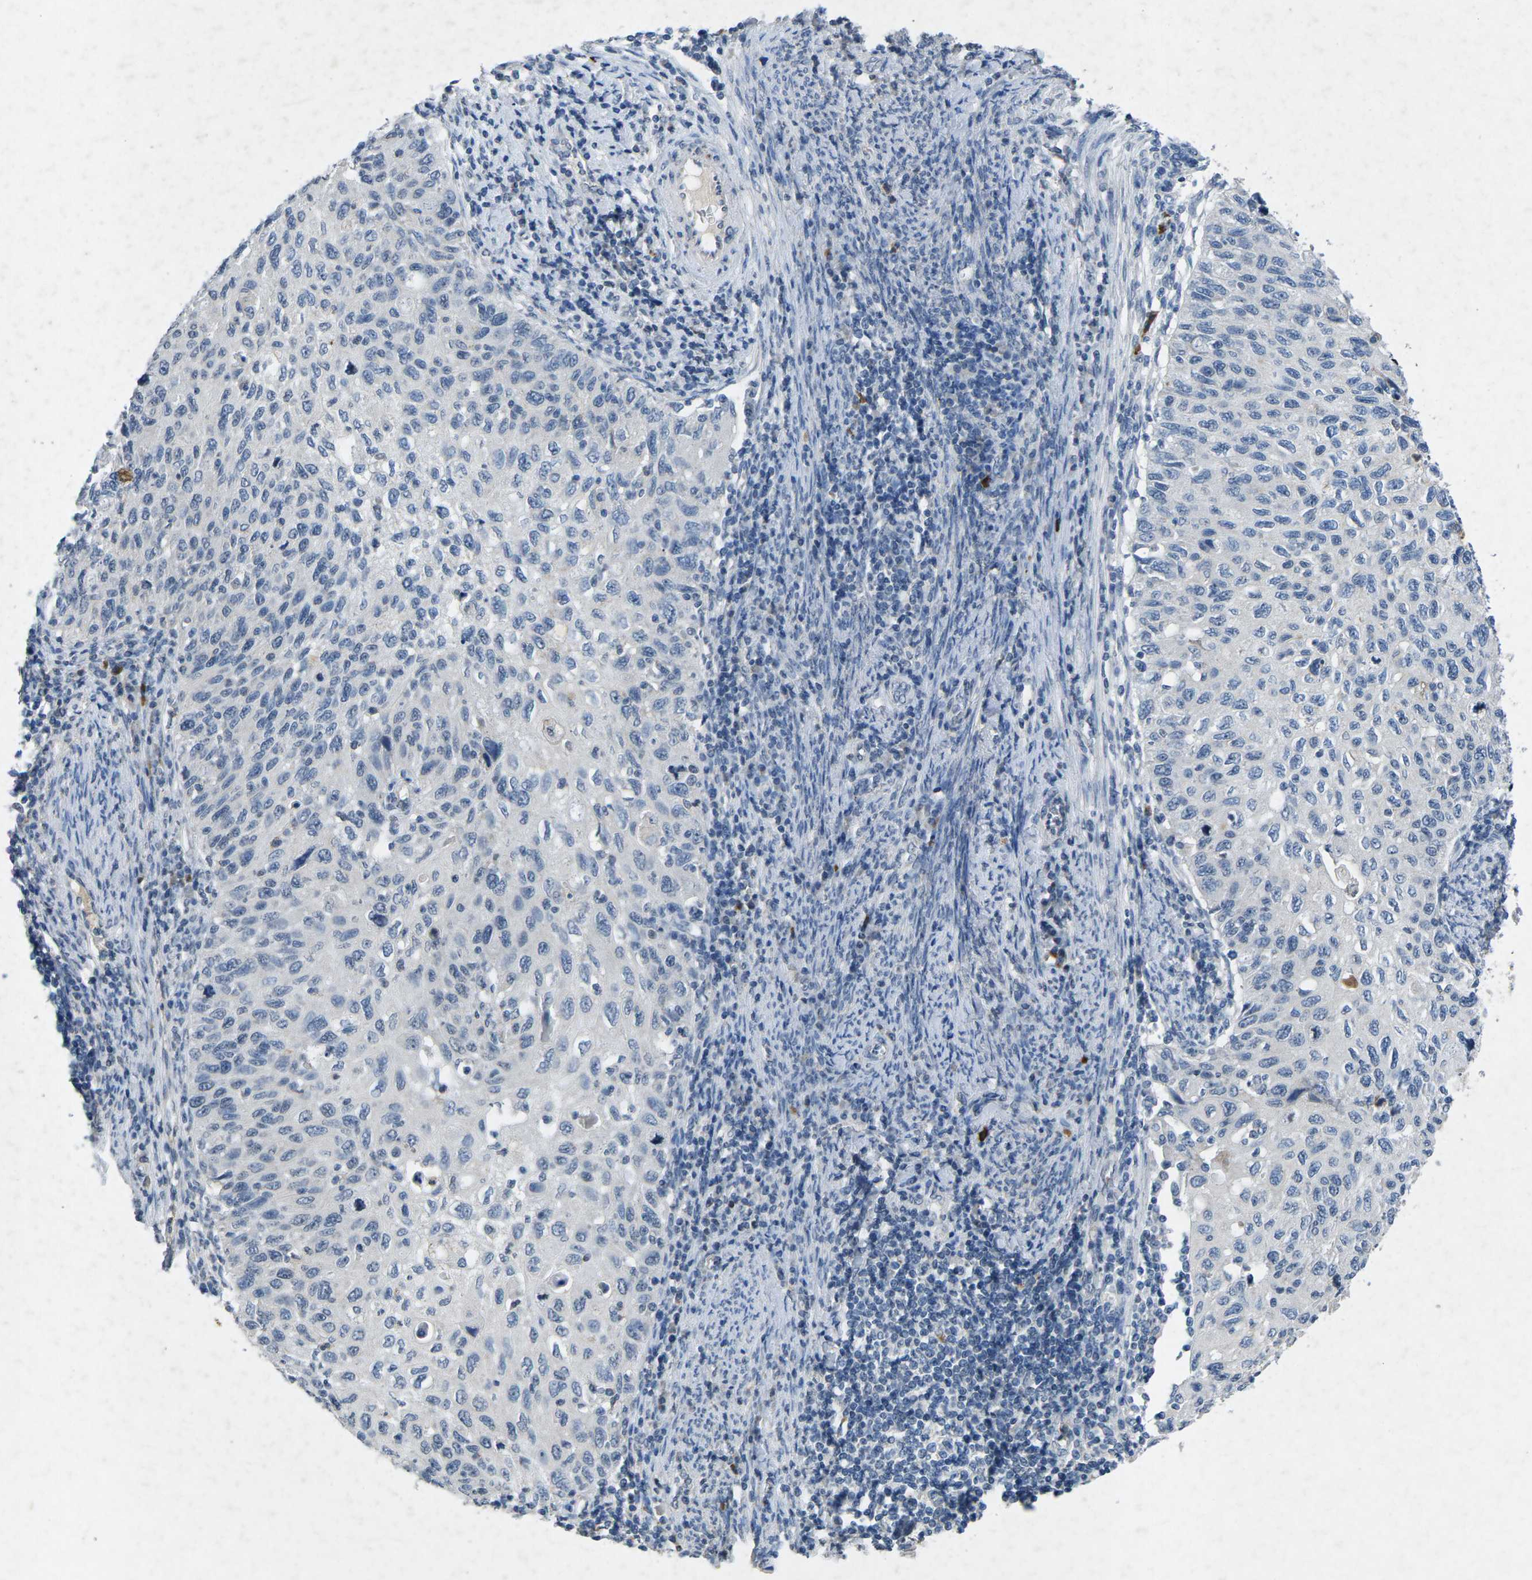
{"staining": {"intensity": "negative", "quantity": "none", "location": "none"}, "tissue": "cervical cancer", "cell_type": "Tumor cells", "image_type": "cancer", "snomed": [{"axis": "morphology", "description": "Squamous cell carcinoma, NOS"}, {"axis": "topography", "description": "Cervix"}], "caption": "High magnification brightfield microscopy of cervical cancer (squamous cell carcinoma) stained with DAB (brown) and counterstained with hematoxylin (blue): tumor cells show no significant expression. The staining was performed using DAB (3,3'-diaminobenzidine) to visualize the protein expression in brown, while the nuclei were stained in blue with hematoxylin (Magnification: 20x).", "gene": "PLG", "patient": {"sex": "female", "age": 70}}